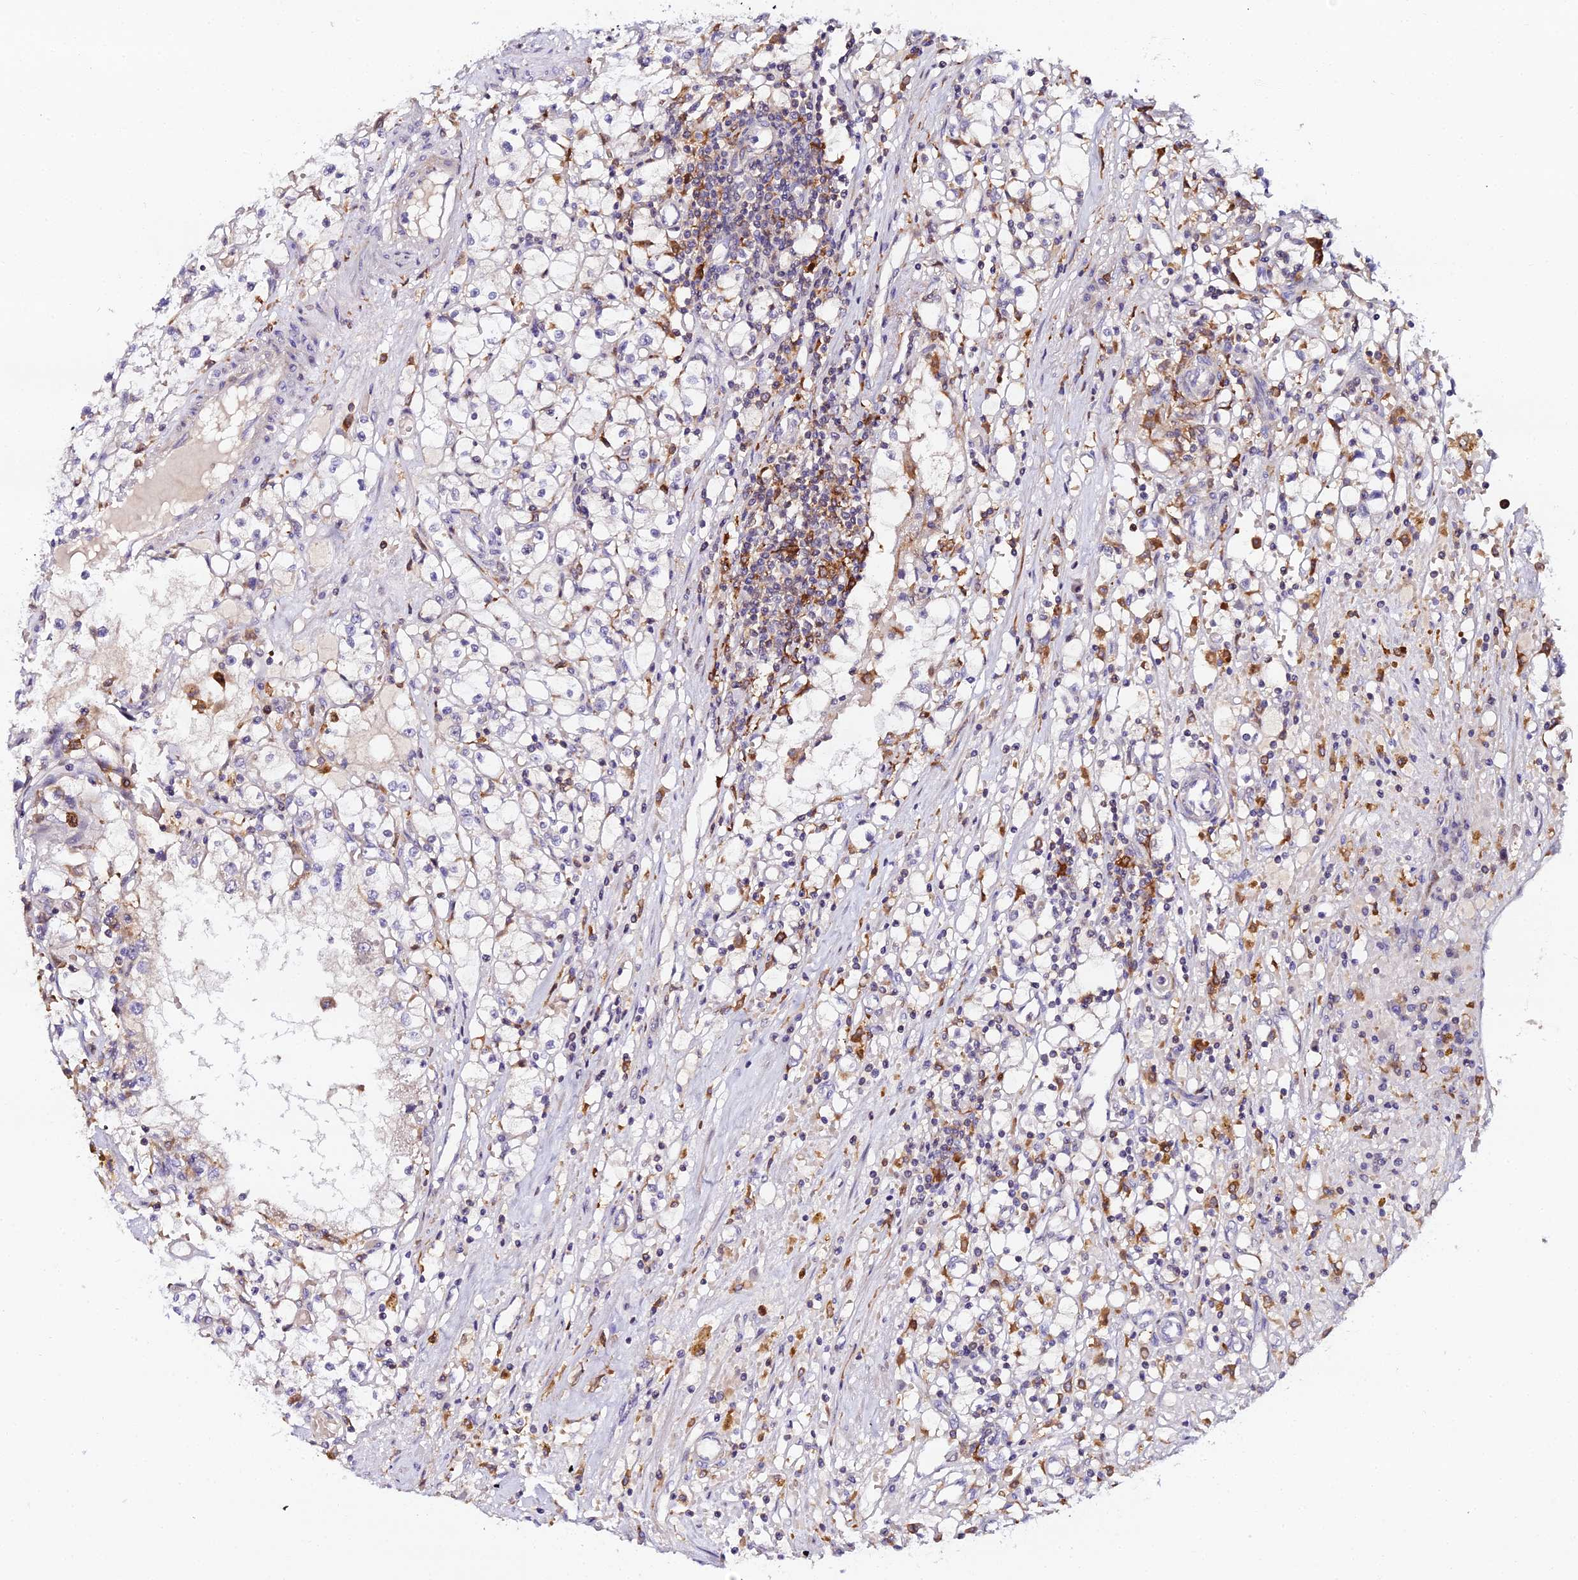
{"staining": {"intensity": "negative", "quantity": "none", "location": "none"}, "tissue": "renal cancer", "cell_type": "Tumor cells", "image_type": "cancer", "snomed": [{"axis": "morphology", "description": "Adenocarcinoma, NOS"}, {"axis": "topography", "description": "Kidney"}], "caption": "This is an IHC photomicrograph of human renal adenocarcinoma. There is no positivity in tumor cells.", "gene": "IL4I1", "patient": {"sex": "male", "age": 56}}